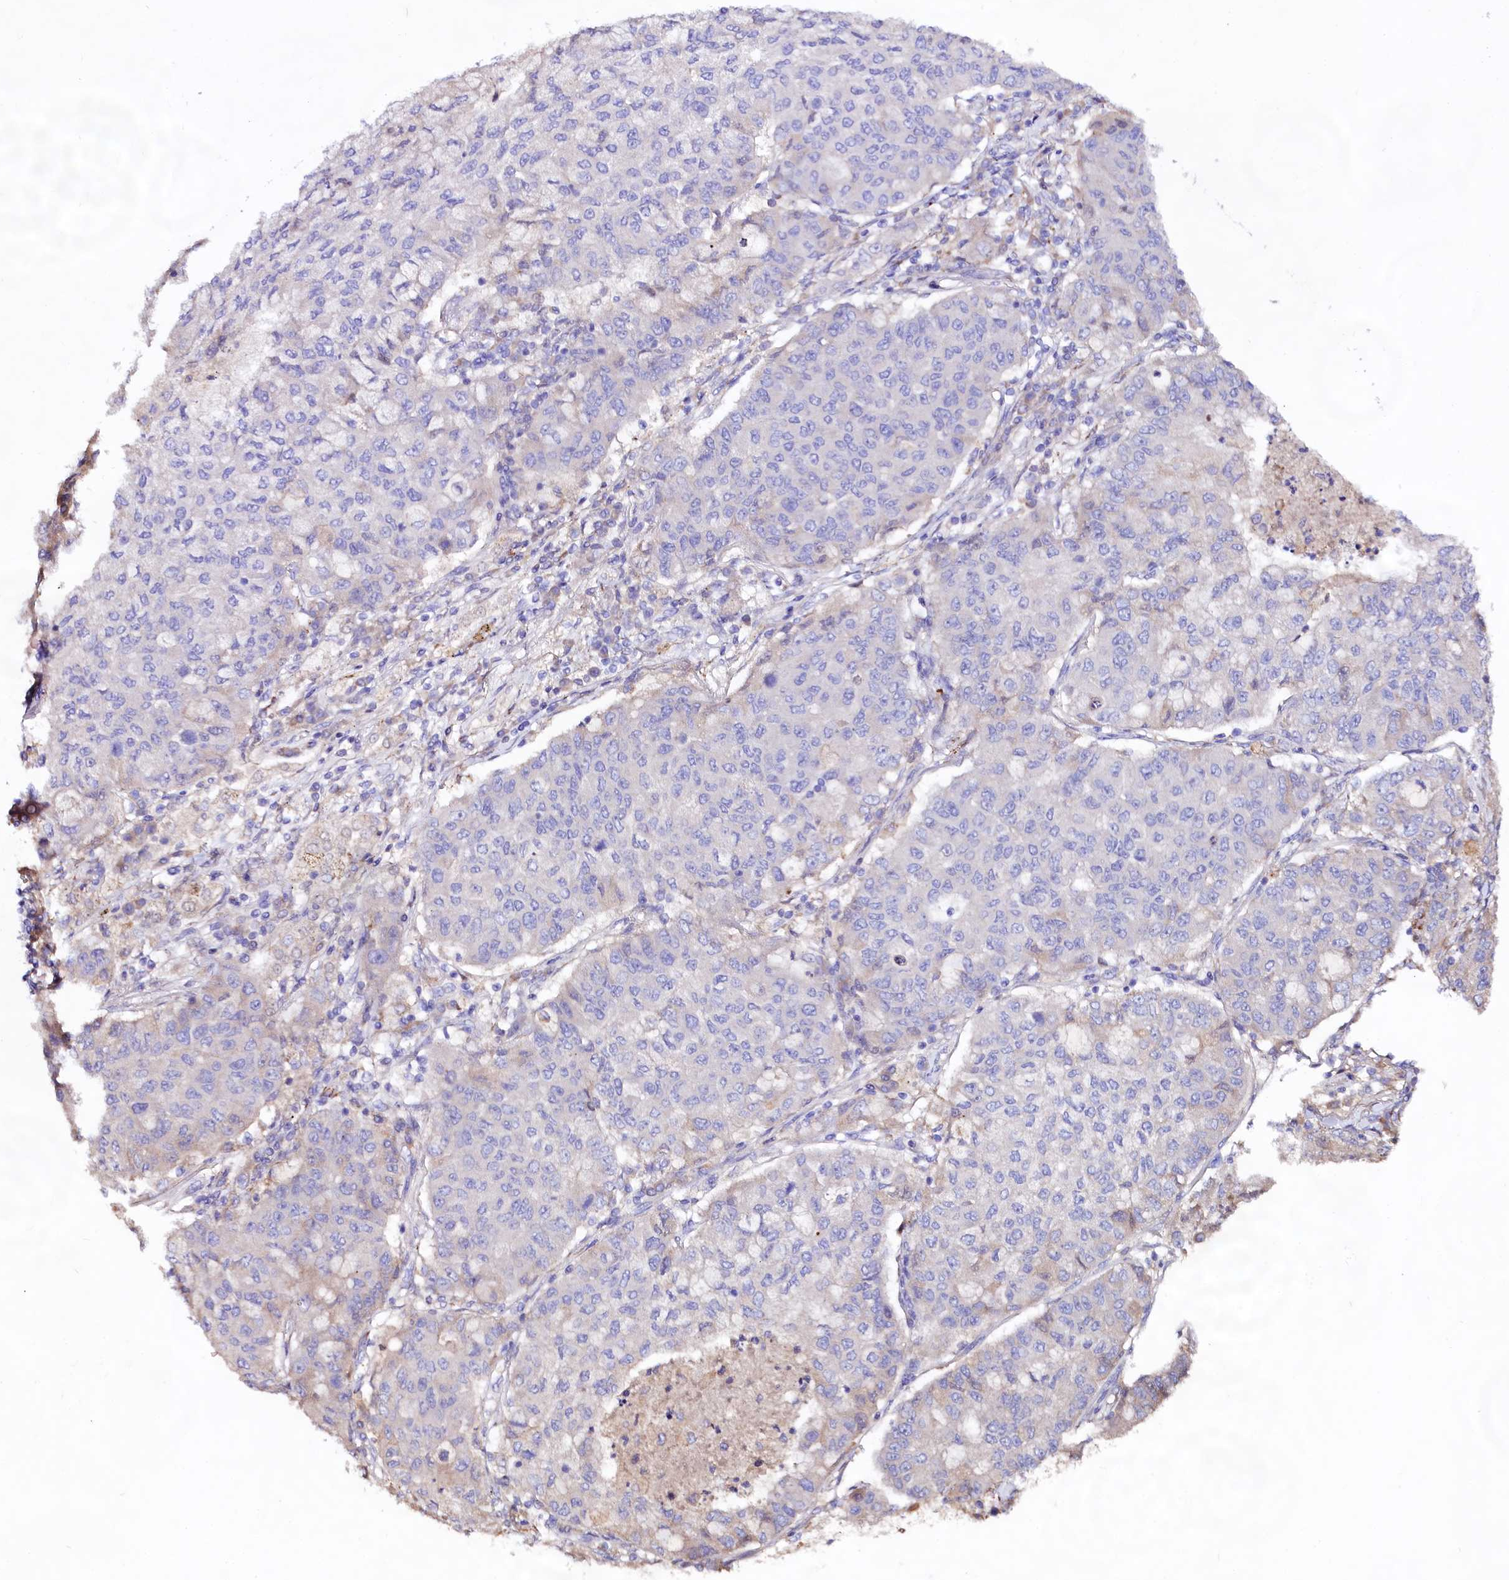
{"staining": {"intensity": "negative", "quantity": "none", "location": "none"}, "tissue": "lung cancer", "cell_type": "Tumor cells", "image_type": "cancer", "snomed": [{"axis": "morphology", "description": "Squamous cell carcinoma, NOS"}, {"axis": "topography", "description": "Lung"}], "caption": "This is an immunohistochemistry (IHC) image of human lung cancer (squamous cell carcinoma). There is no staining in tumor cells.", "gene": "DMXL2", "patient": {"sex": "male", "age": 74}}